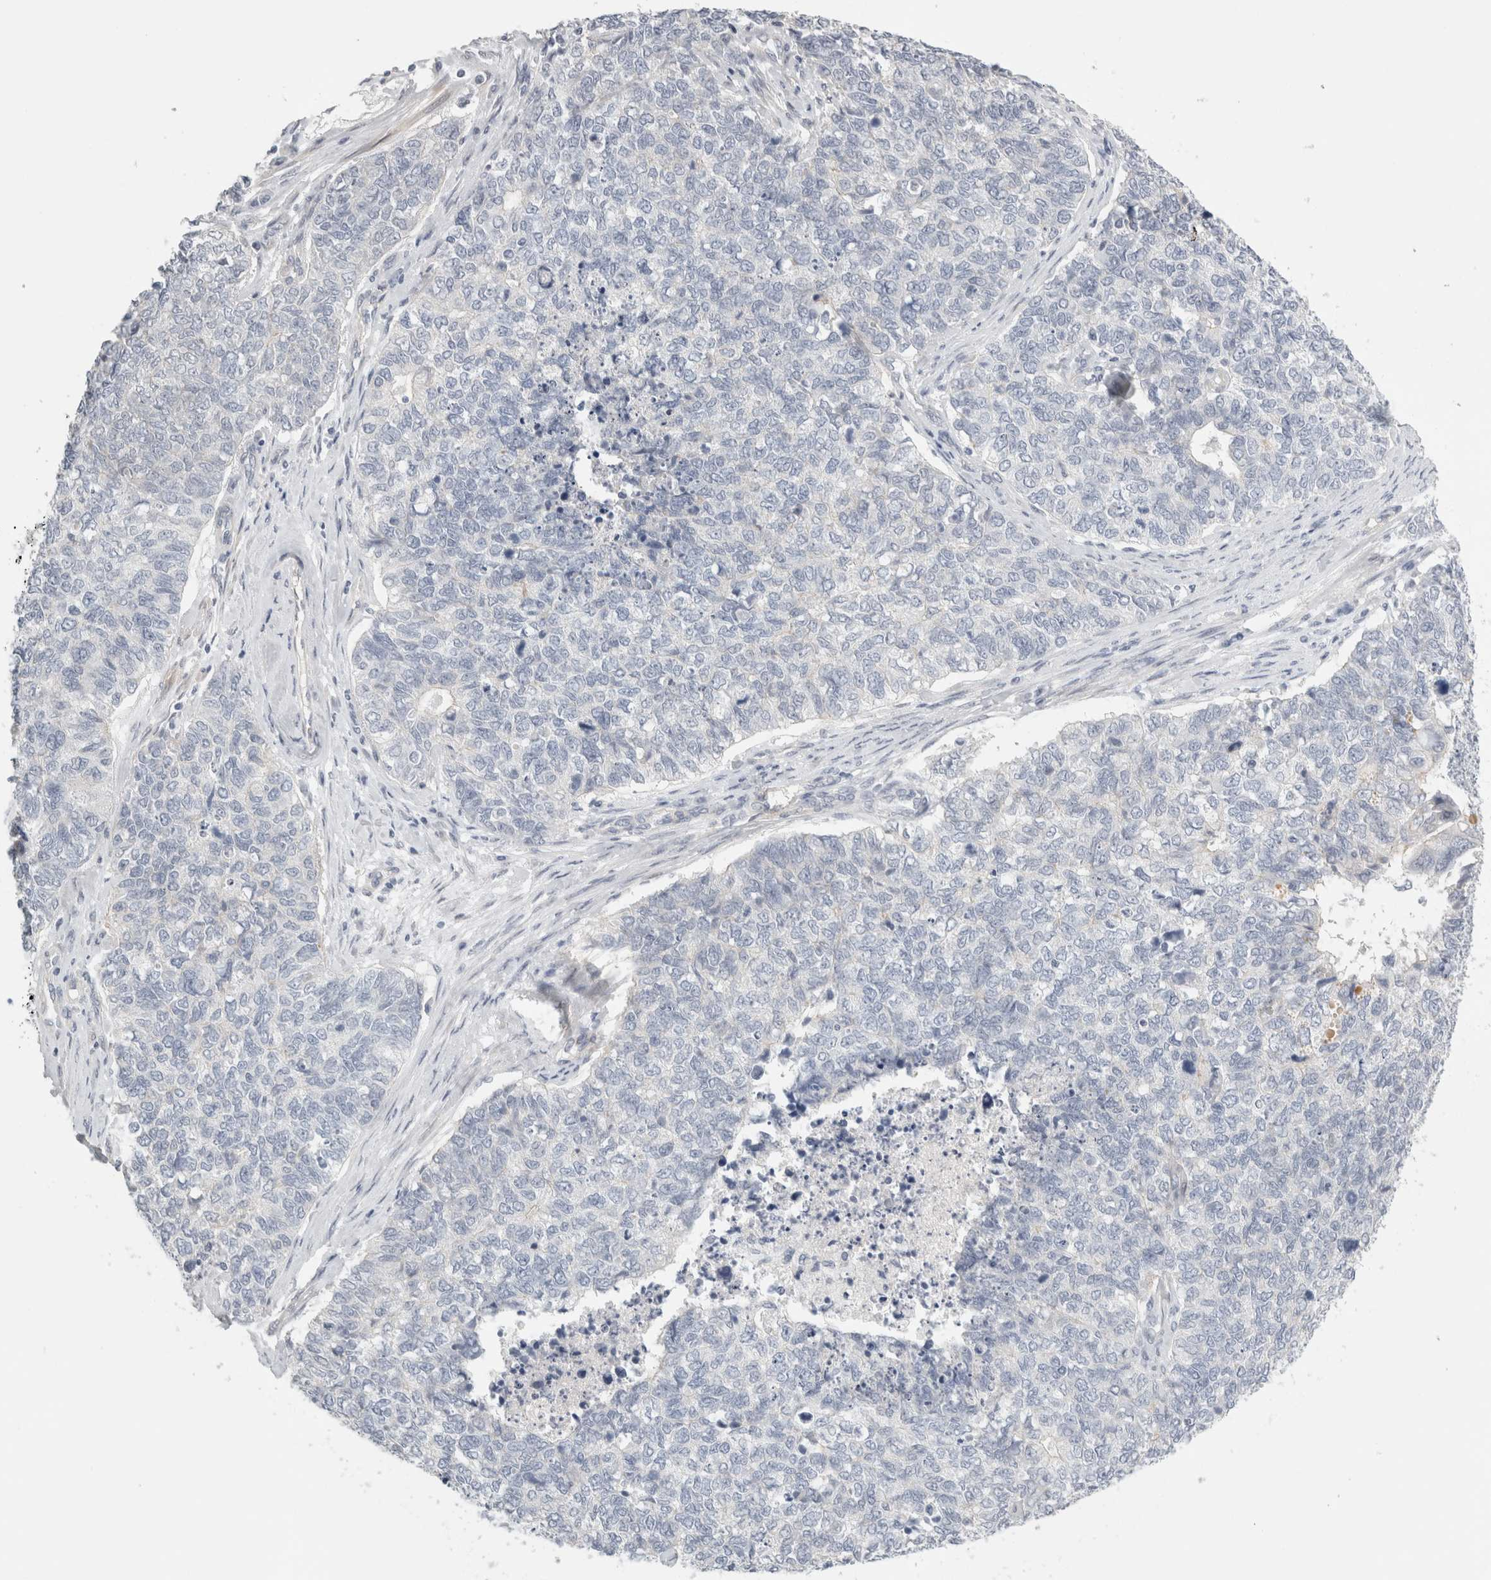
{"staining": {"intensity": "negative", "quantity": "none", "location": "none"}, "tissue": "cervical cancer", "cell_type": "Tumor cells", "image_type": "cancer", "snomed": [{"axis": "morphology", "description": "Squamous cell carcinoma, NOS"}, {"axis": "topography", "description": "Cervix"}], "caption": "Immunohistochemistry (IHC) of human cervical cancer demonstrates no positivity in tumor cells.", "gene": "FBLIM1", "patient": {"sex": "female", "age": 63}}